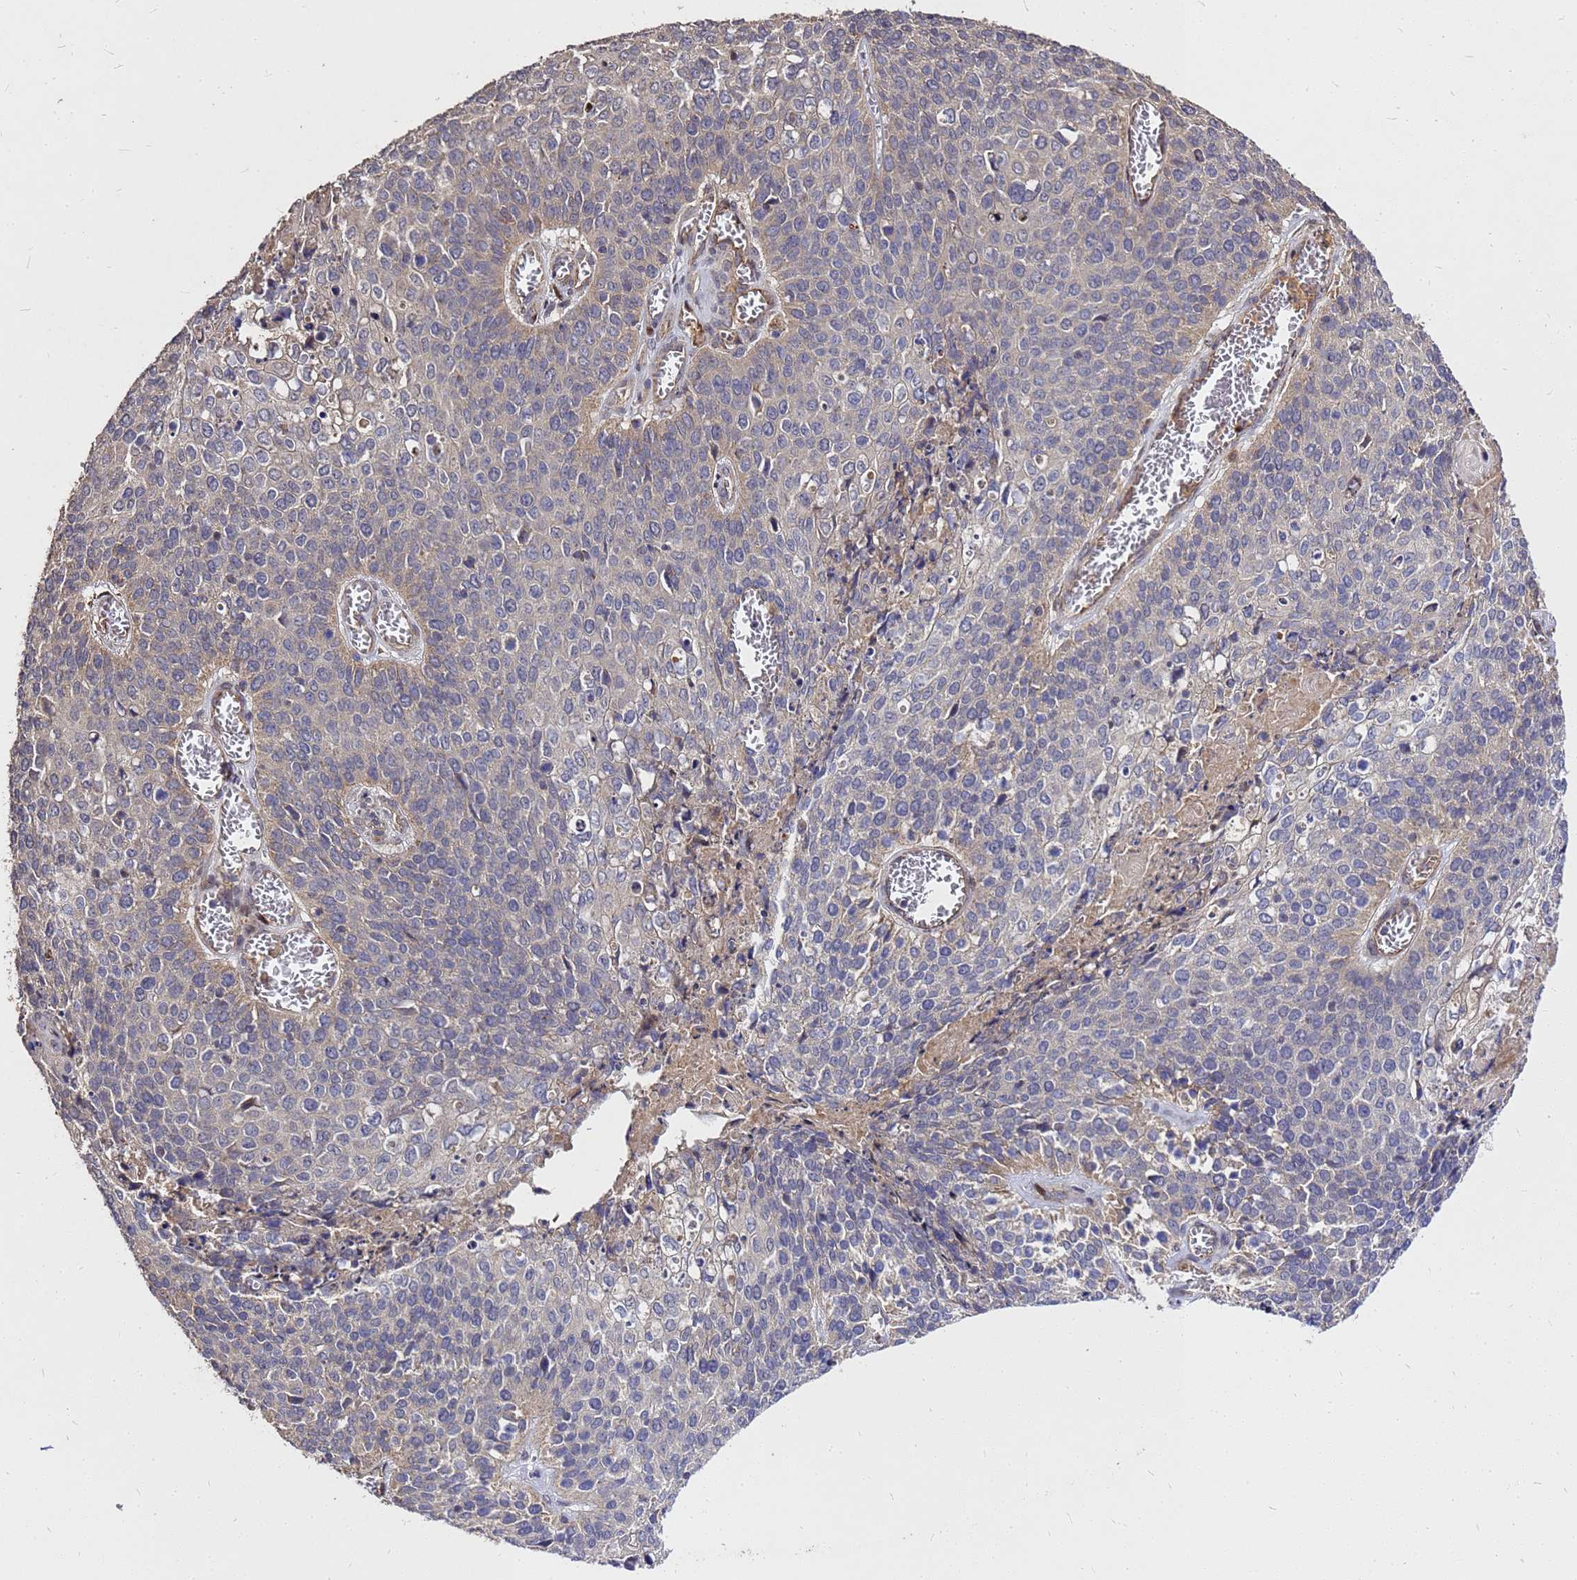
{"staining": {"intensity": "negative", "quantity": "none", "location": "none"}, "tissue": "cervical cancer", "cell_type": "Tumor cells", "image_type": "cancer", "snomed": [{"axis": "morphology", "description": "Squamous cell carcinoma, NOS"}, {"axis": "topography", "description": "Cervix"}], "caption": "Immunohistochemistry histopathology image of squamous cell carcinoma (cervical) stained for a protein (brown), which reveals no positivity in tumor cells. (DAB IHC, high magnification).", "gene": "RSPRY1", "patient": {"sex": "female", "age": 39}}